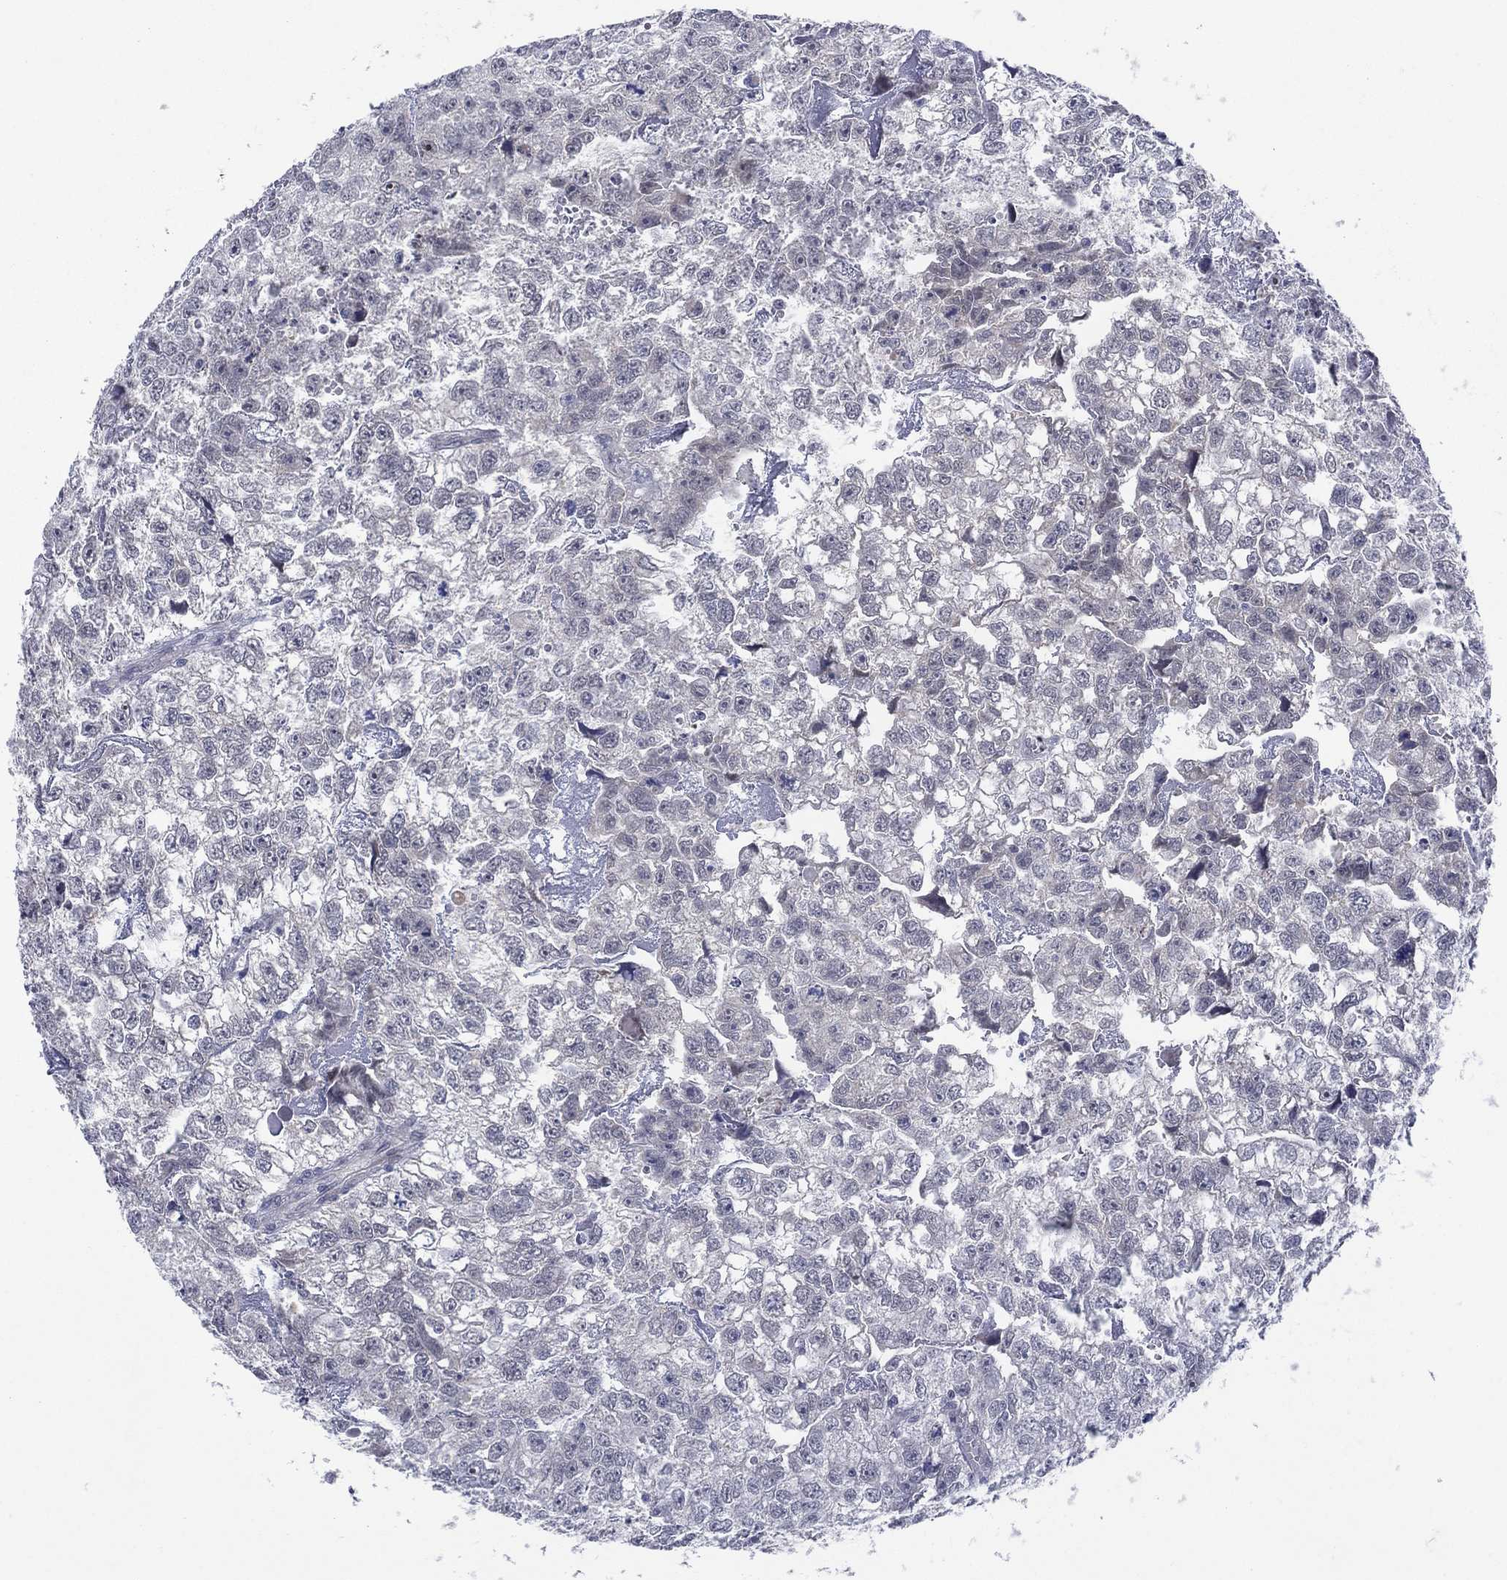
{"staining": {"intensity": "negative", "quantity": "none", "location": "none"}, "tissue": "testis cancer", "cell_type": "Tumor cells", "image_type": "cancer", "snomed": [{"axis": "morphology", "description": "Carcinoma, Embryonal, NOS"}, {"axis": "morphology", "description": "Teratoma, malignant, NOS"}, {"axis": "topography", "description": "Testis"}], "caption": "This is an immunohistochemistry (IHC) photomicrograph of human teratoma (malignant) (testis). There is no expression in tumor cells.", "gene": "SDC1", "patient": {"sex": "male", "age": 44}}